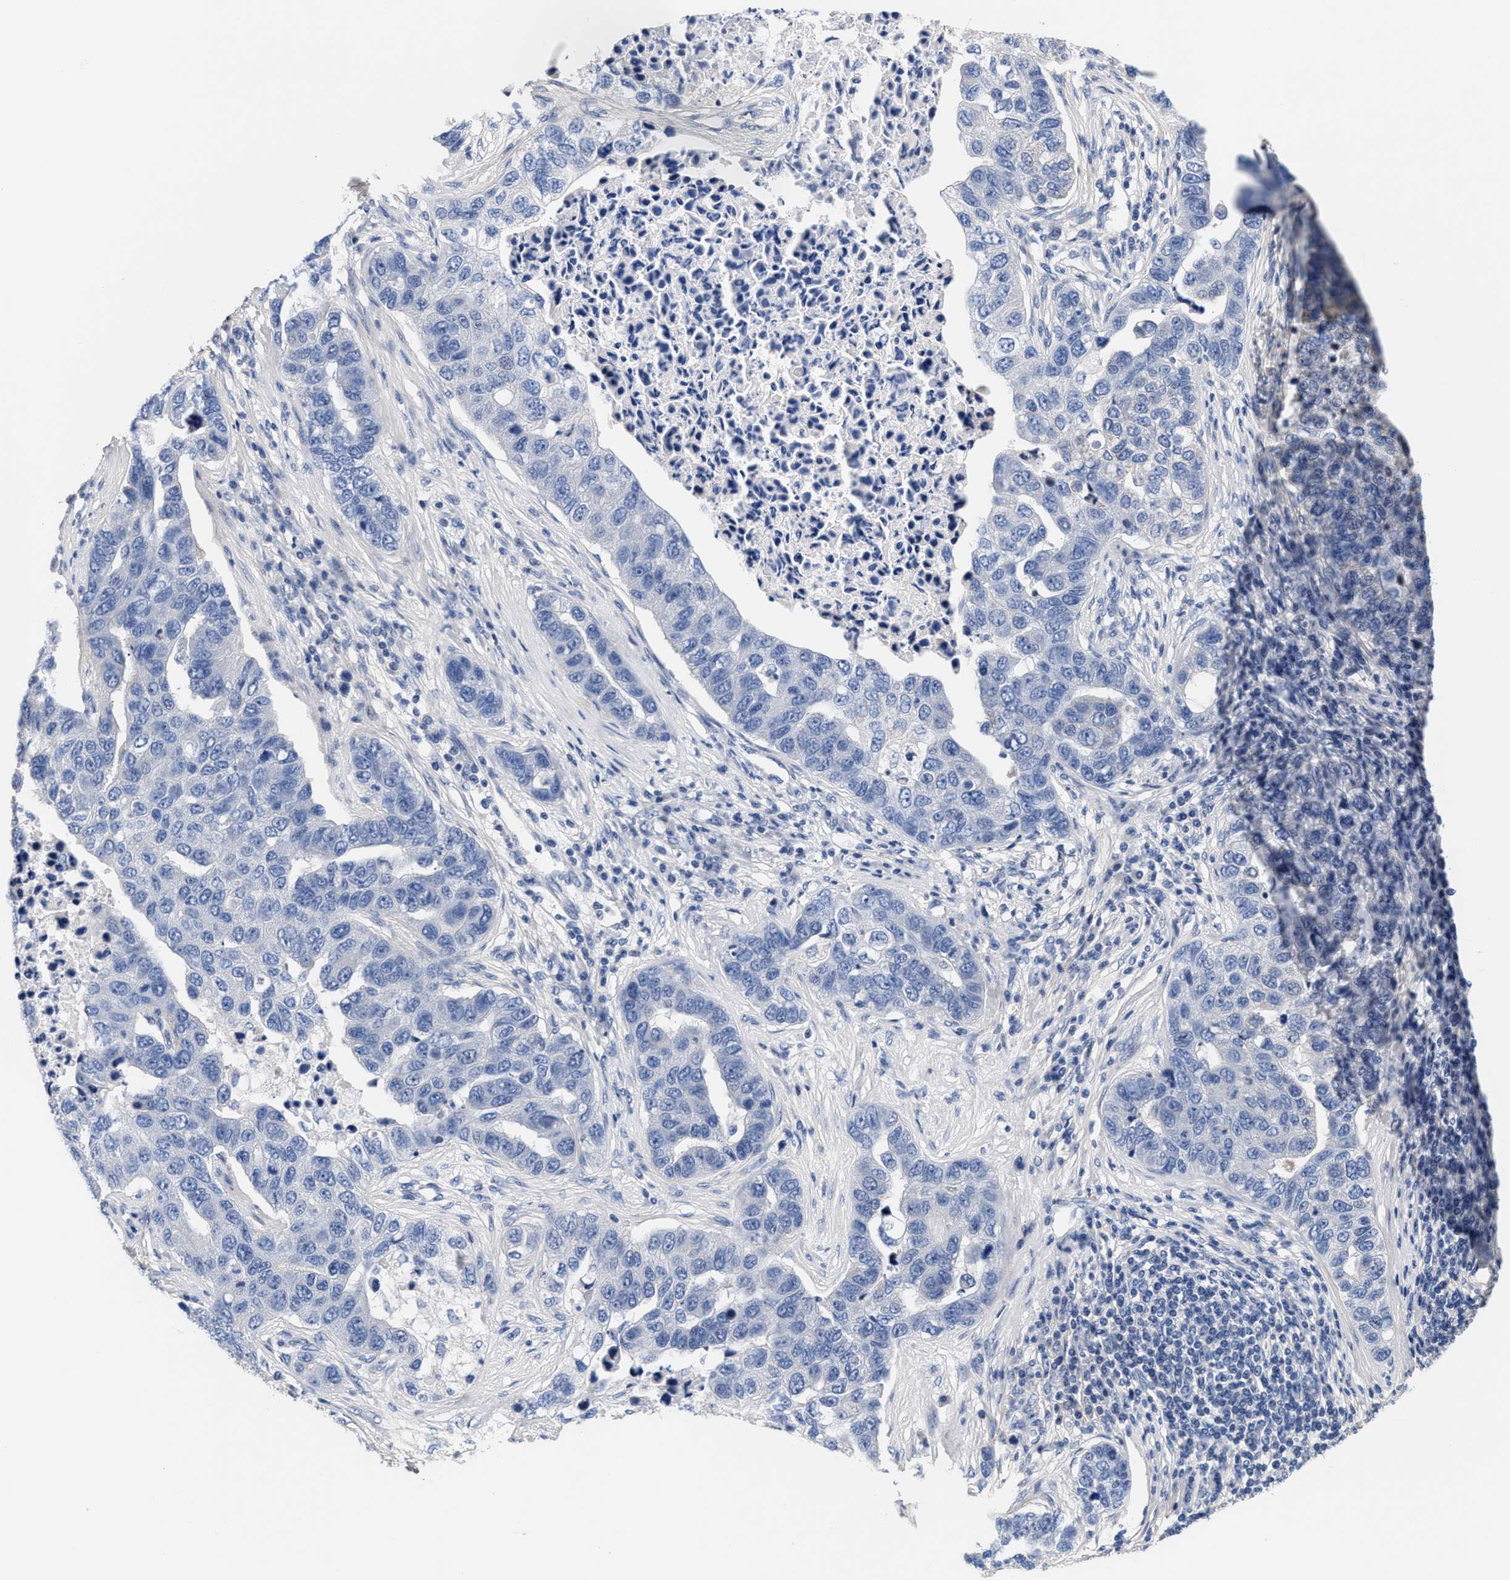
{"staining": {"intensity": "negative", "quantity": "none", "location": "none"}, "tissue": "pancreatic cancer", "cell_type": "Tumor cells", "image_type": "cancer", "snomed": [{"axis": "morphology", "description": "Adenocarcinoma, NOS"}, {"axis": "topography", "description": "Pancreas"}], "caption": "Immunohistochemical staining of human pancreatic cancer (adenocarcinoma) exhibits no significant expression in tumor cells.", "gene": "ACTL7B", "patient": {"sex": "female", "age": 61}}